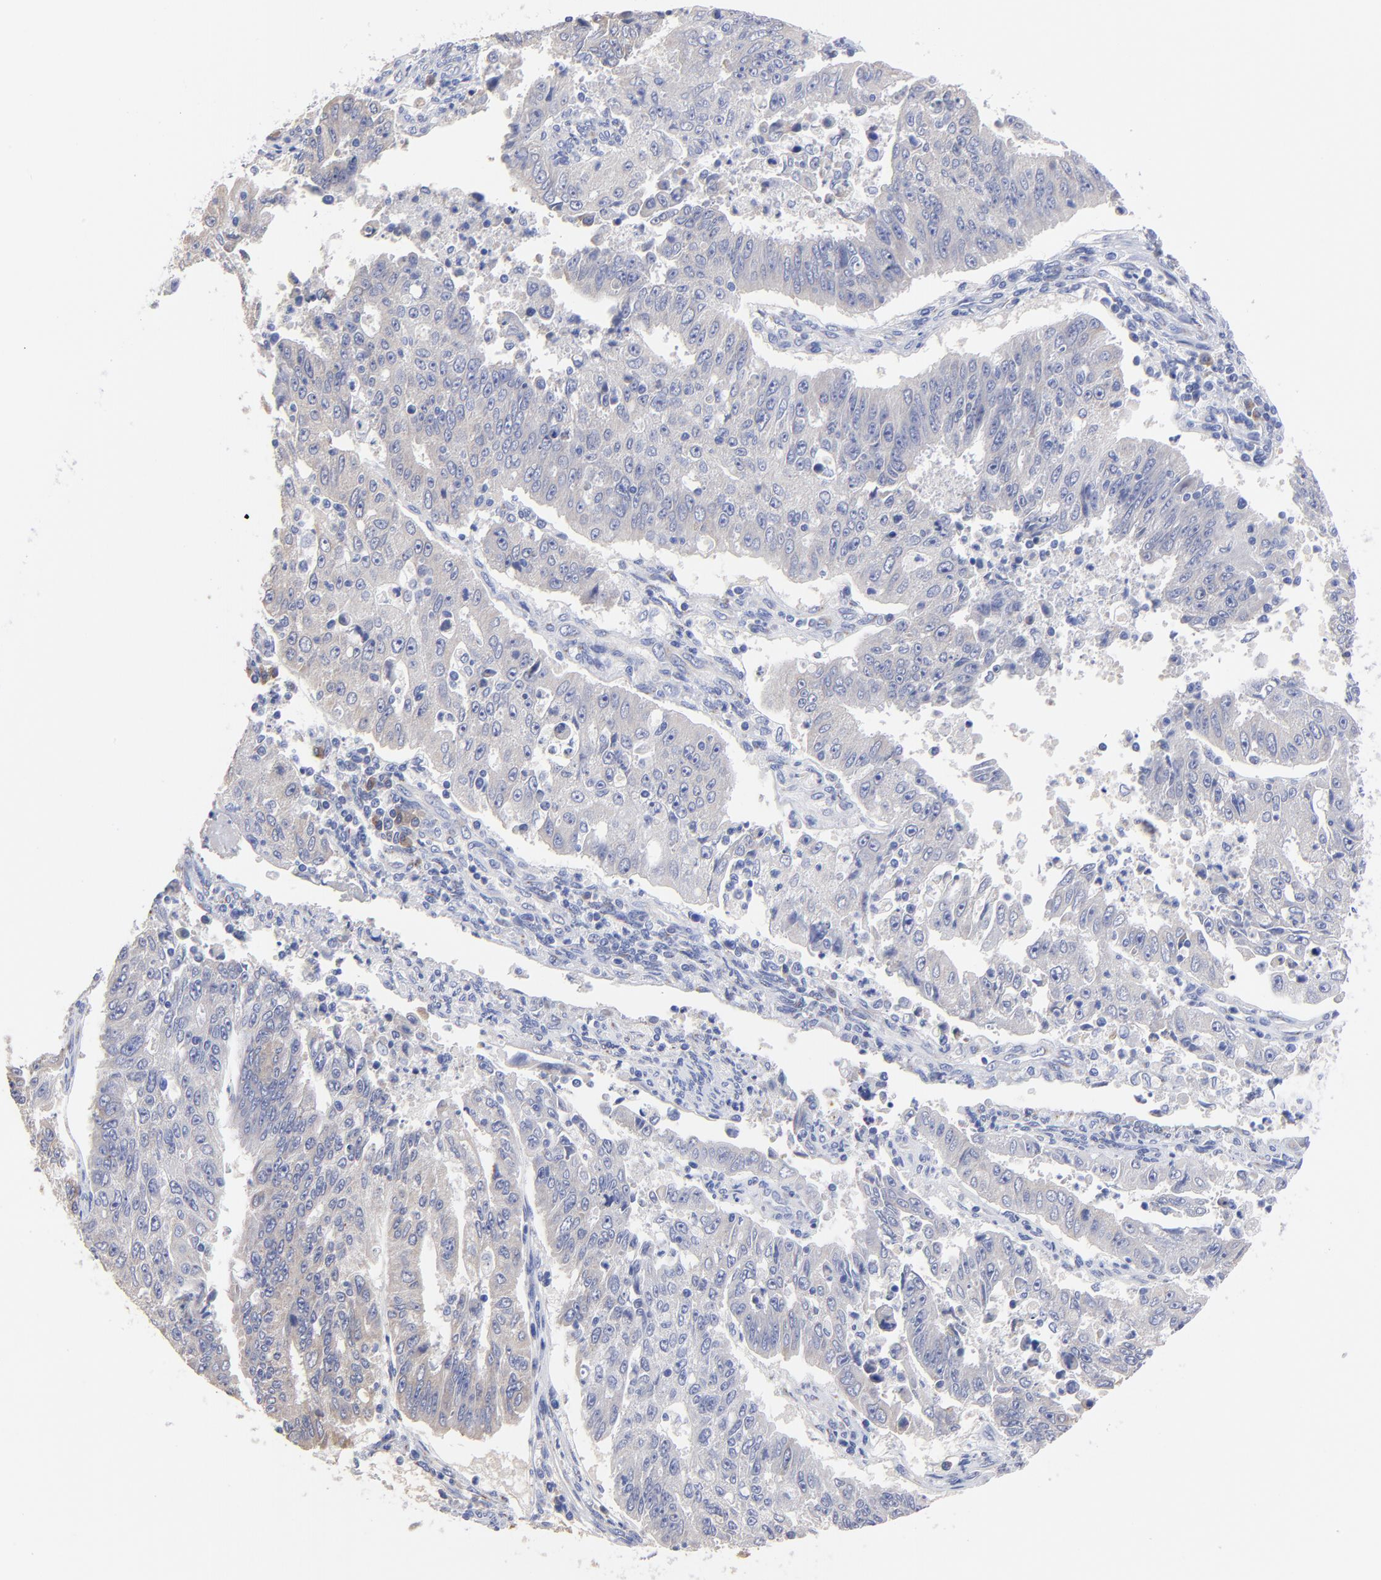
{"staining": {"intensity": "weak", "quantity": "25%-75%", "location": "cytoplasmic/membranous"}, "tissue": "endometrial cancer", "cell_type": "Tumor cells", "image_type": "cancer", "snomed": [{"axis": "morphology", "description": "Adenocarcinoma, NOS"}, {"axis": "topography", "description": "Endometrium"}], "caption": "Tumor cells exhibit low levels of weak cytoplasmic/membranous staining in approximately 25%-75% of cells in human endometrial cancer.", "gene": "LAX1", "patient": {"sex": "female", "age": 42}}